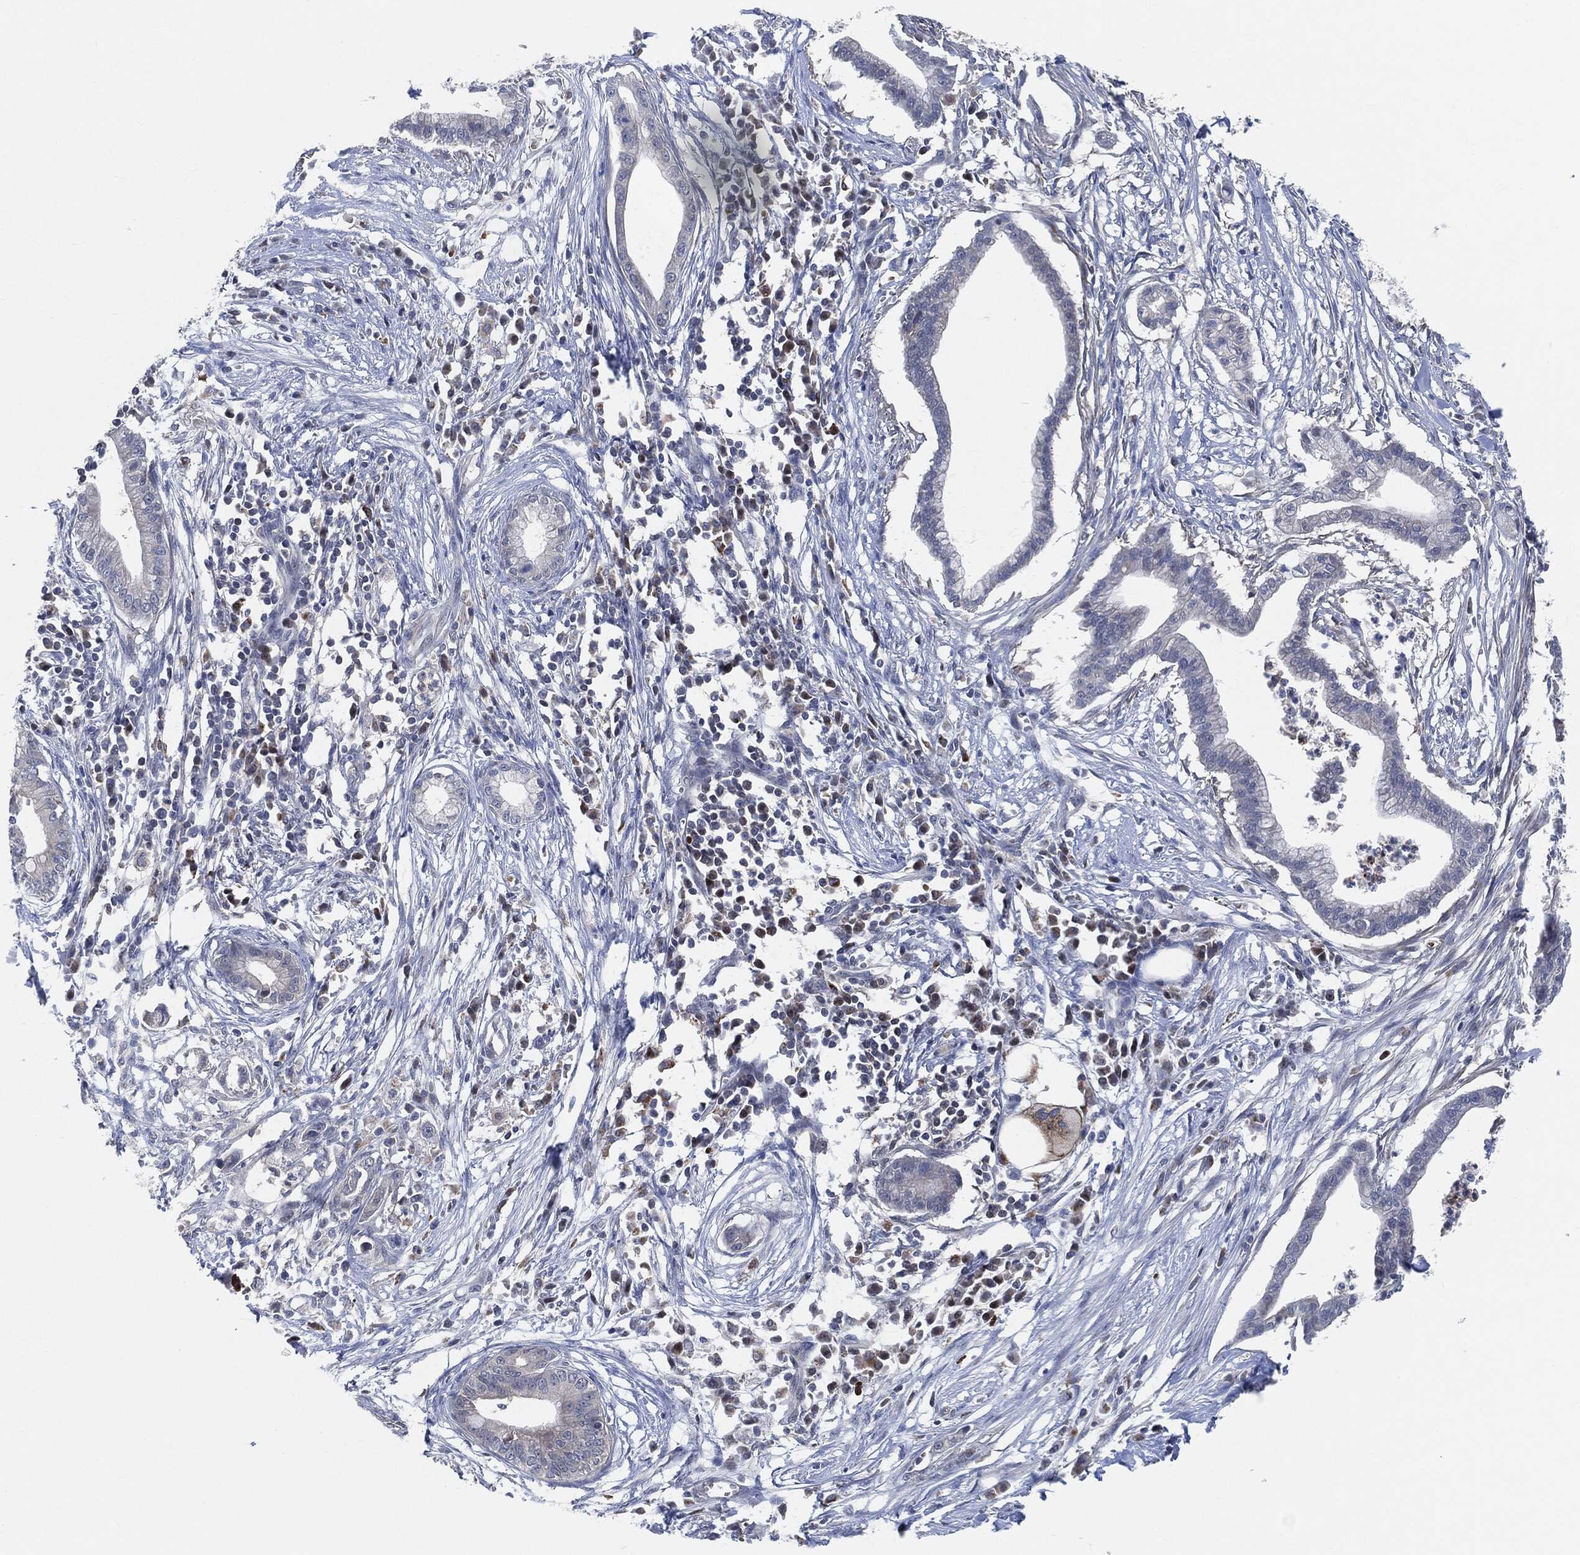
{"staining": {"intensity": "negative", "quantity": "none", "location": "none"}, "tissue": "pancreatic cancer", "cell_type": "Tumor cells", "image_type": "cancer", "snomed": [{"axis": "morphology", "description": "Normal tissue, NOS"}, {"axis": "morphology", "description": "Adenocarcinoma, NOS"}, {"axis": "topography", "description": "Pancreas"}], "caption": "Human pancreatic adenocarcinoma stained for a protein using immunohistochemistry exhibits no positivity in tumor cells.", "gene": "VSIG4", "patient": {"sex": "female", "age": 58}}